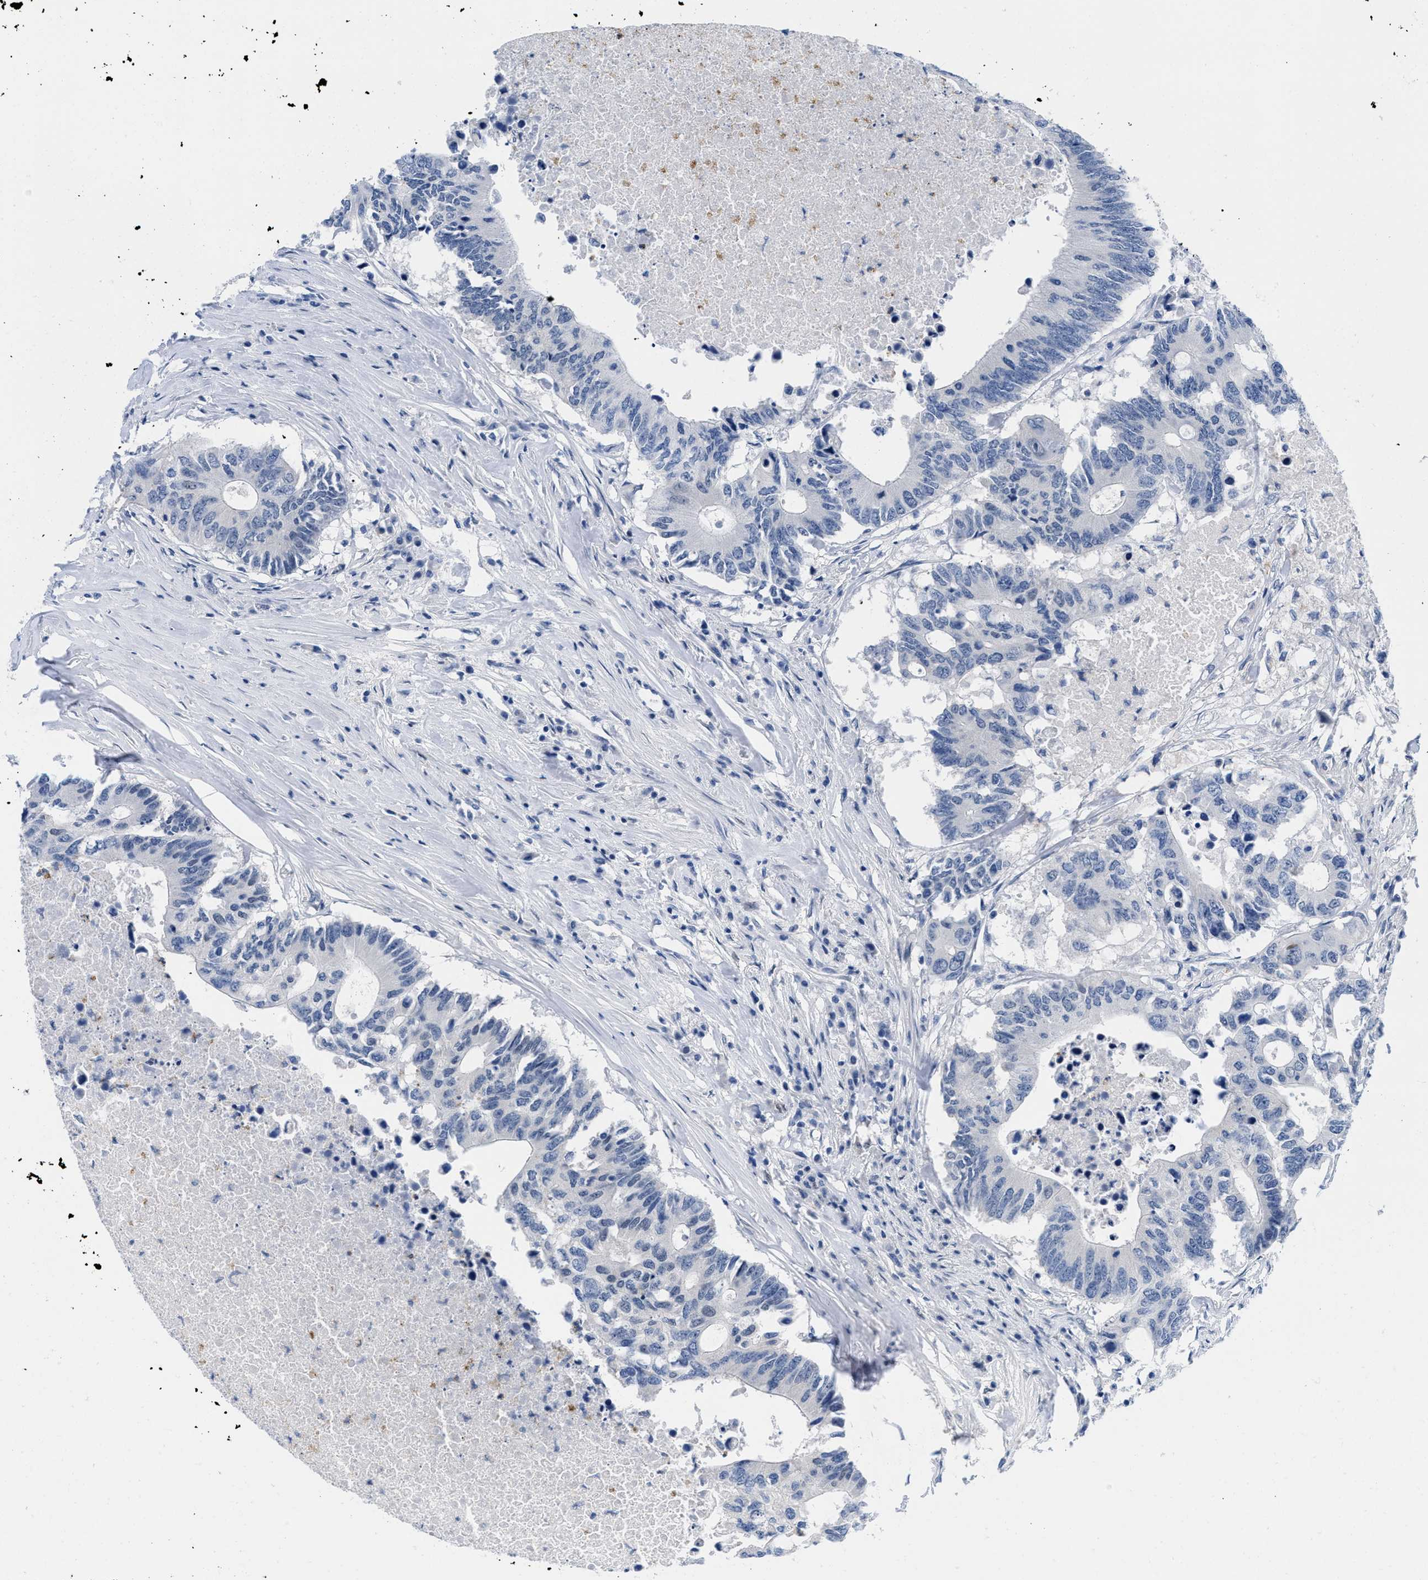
{"staining": {"intensity": "negative", "quantity": "none", "location": "none"}, "tissue": "colorectal cancer", "cell_type": "Tumor cells", "image_type": "cancer", "snomed": [{"axis": "morphology", "description": "Adenocarcinoma, NOS"}, {"axis": "topography", "description": "Colon"}], "caption": "Immunohistochemical staining of human adenocarcinoma (colorectal) exhibits no significant expression in tumor cells.", "gene": "NFIX", "patient": {"sex": "male", "age": 71}}